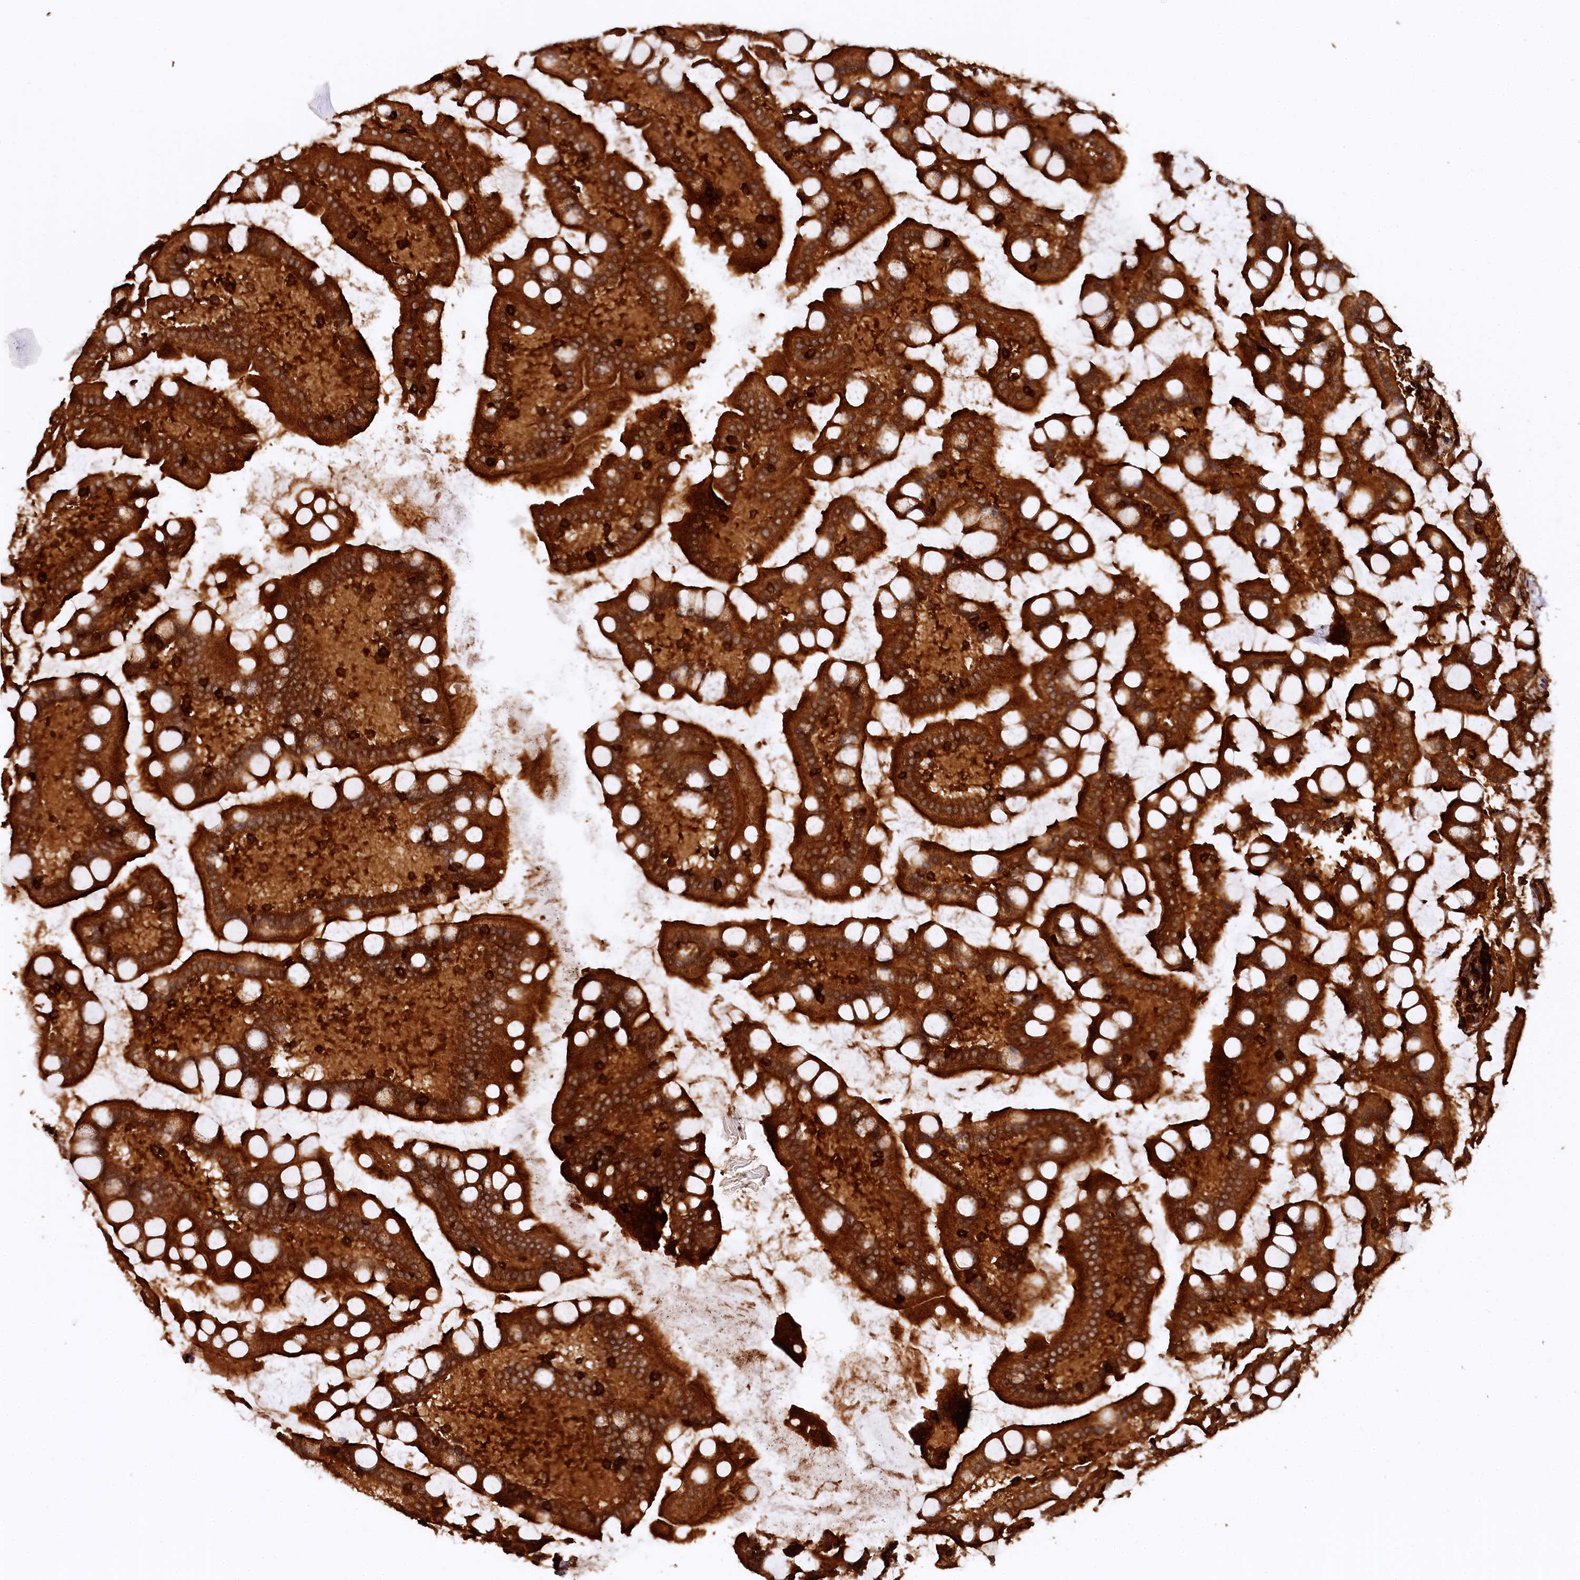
{"staining": {"intensity": "strong", "quantity": ">75%", "location": "cytoplasmic/membranous"}, "tissue": "small intestine", "cell_type": "Glandular cells", "image_type": "normal", "snomed": [{"axis": "morphology", "description": "Normal tissue, NOS"}, {"axis": "topography", "description": "Small intestine"}], "caption": "Small intestine stained with DAB (3,3'-diaminobenzidine) immunohistochemistry exhibits high levels of strong cytoplasmic/membranous expression in approximately >75% of glandular cells.", "gene": "STUB1", "patient": {"sex": "male", "age": 41}}